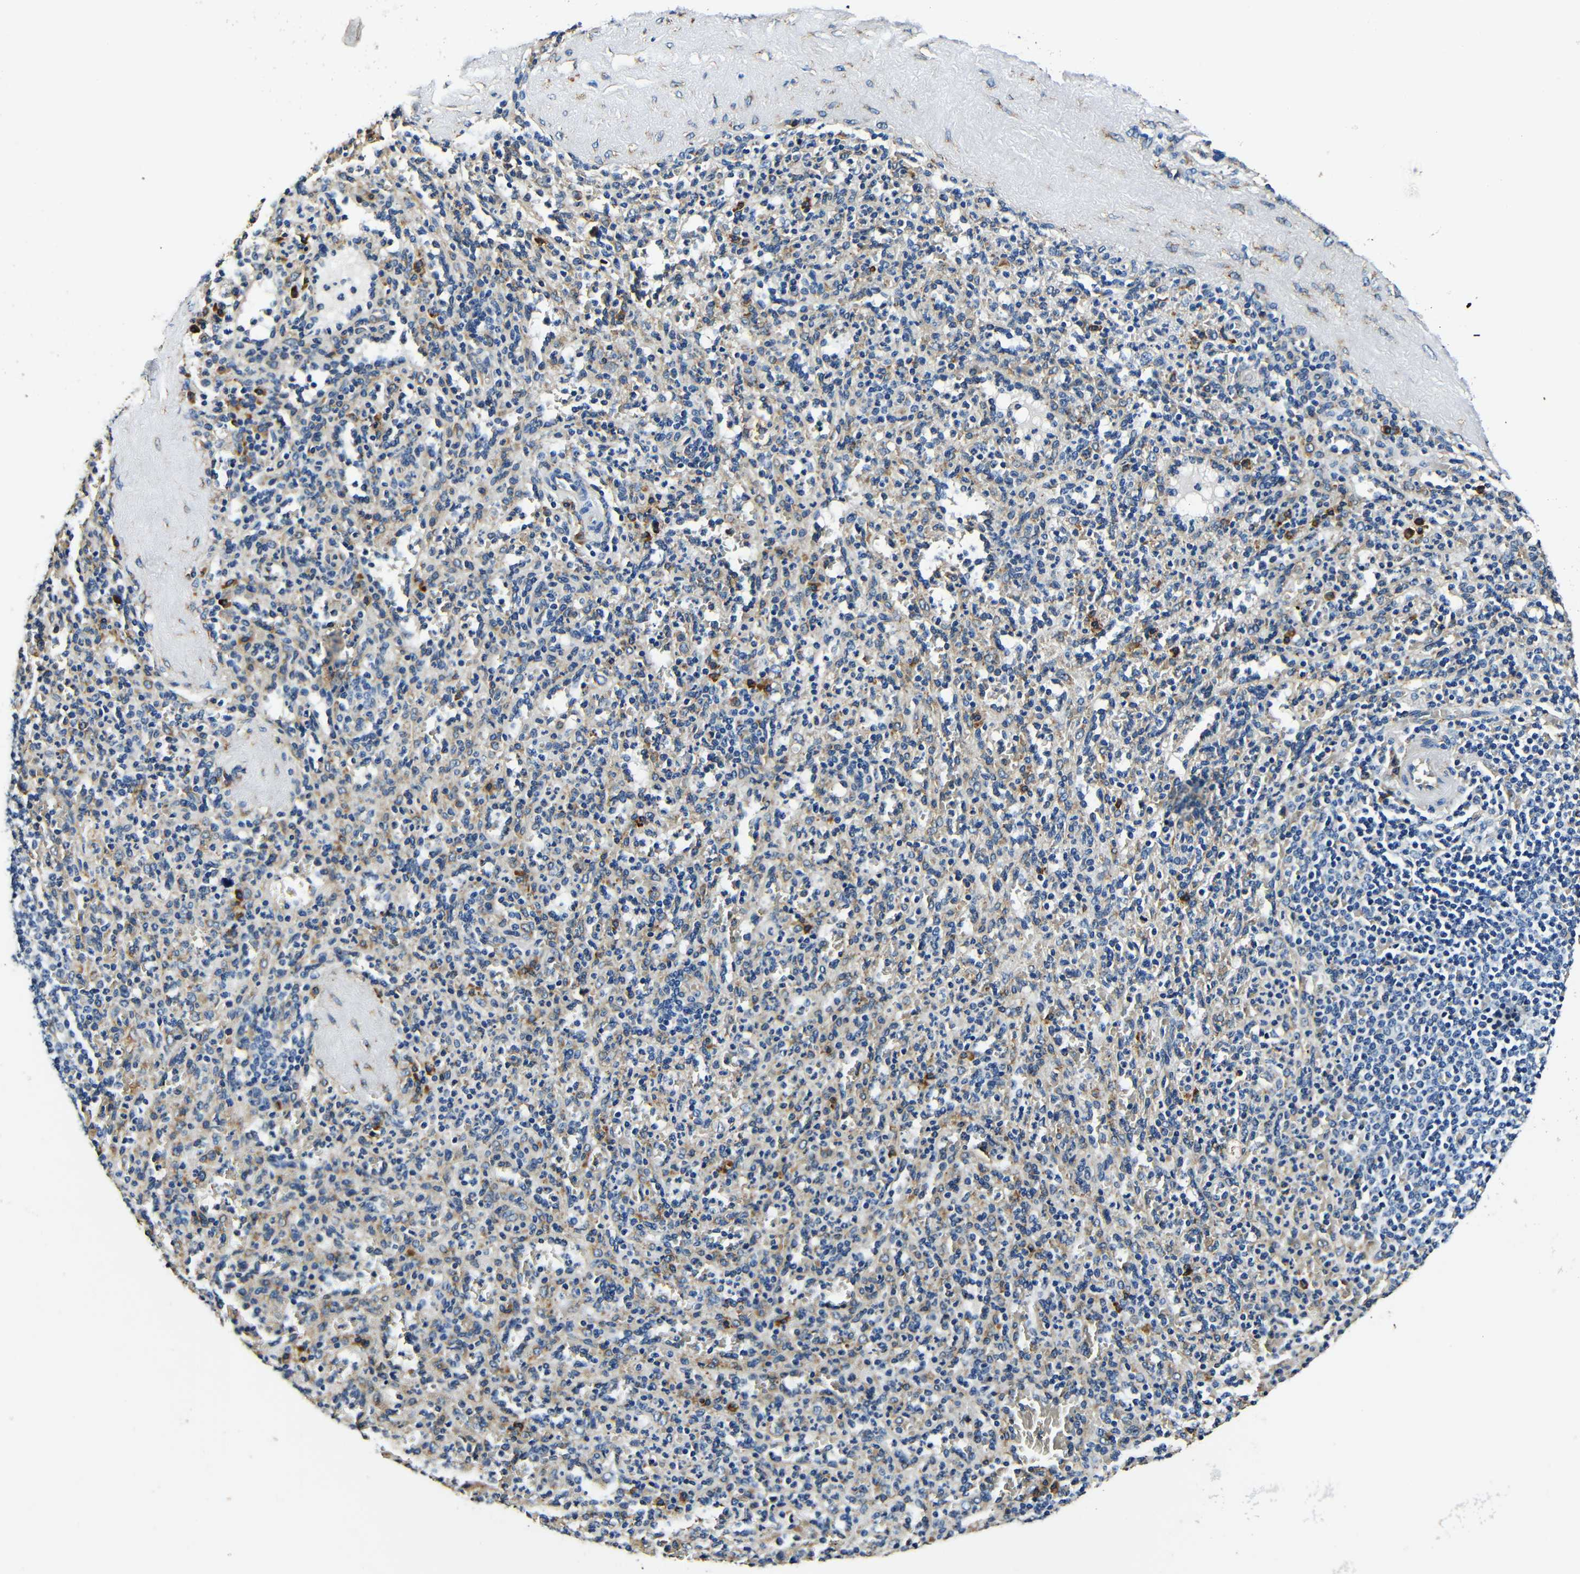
{"staining": {"intensity": "strong", "quantity": "<25%", "location": "cytoplasmic/membranous"}, "tissue": "spleen", "cell_type": "Cells in red pulp", "image_type": "normal", "snomed": [{"axis": "morphology", "description": "Normal tissue, NOS"}, {"axis": "topography", "description": "Spleen"}], "caption": "The histopathology image displays a brown stain indicating the presence of a protein in the cytoplasmic/membranous of cells in red pulp in spleen. (IHC, brightfield microscopy, high magnification).", "gene": "RRBP1", "patient": {"sex": "male", "age": 36}}